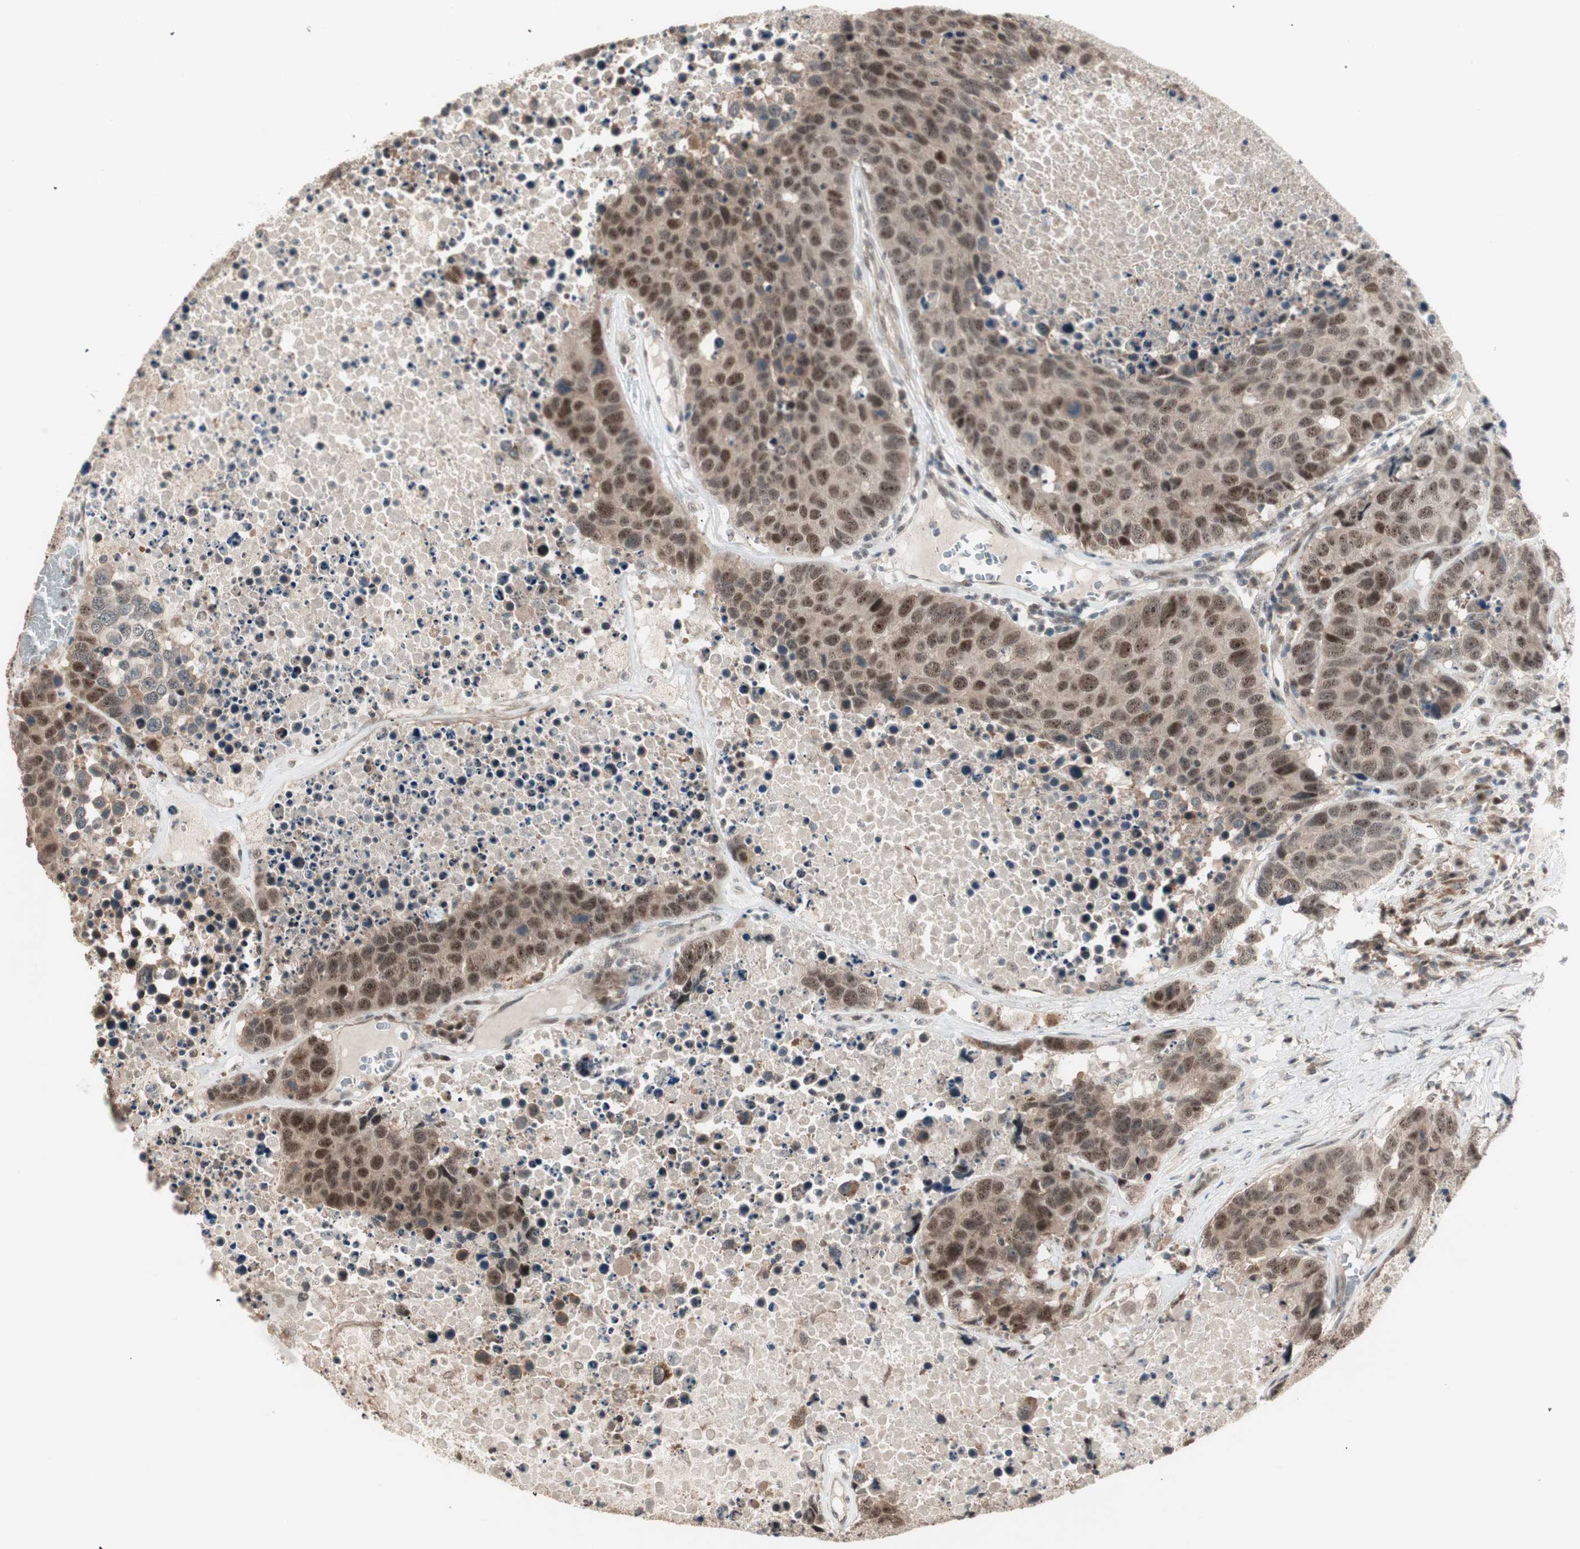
{"staining": {"intensity": "moderate", "quantity": ">75%", "location": "cytoplasmic/membranous,nuclear"}, "tissue": "carcinoid", "cell_type": "Tumor cells", "image_type": "cancer", "snomed": [{"axis": "morphology", "description": "Carcinoid, malignant, NOS"}, {"axis": "topography", "description": "Lung"}], "caption": "DAB (3,3'-diaminobenzidine) immunohistochemical staining of malignant carcinoid reveals moderate cytoplasmic/membranous and nuclear protein staining in approximately >75% of tumor cells. The staining was performed using DAB (3,3'-diaminobenzidine) to visualize the protein expression in brown, while the nuclei were stained in blue with hematoxylin (Magnification: 20x).", "gene": "ZSCAN31", "patient": {"sex": "male", "age": 60}}